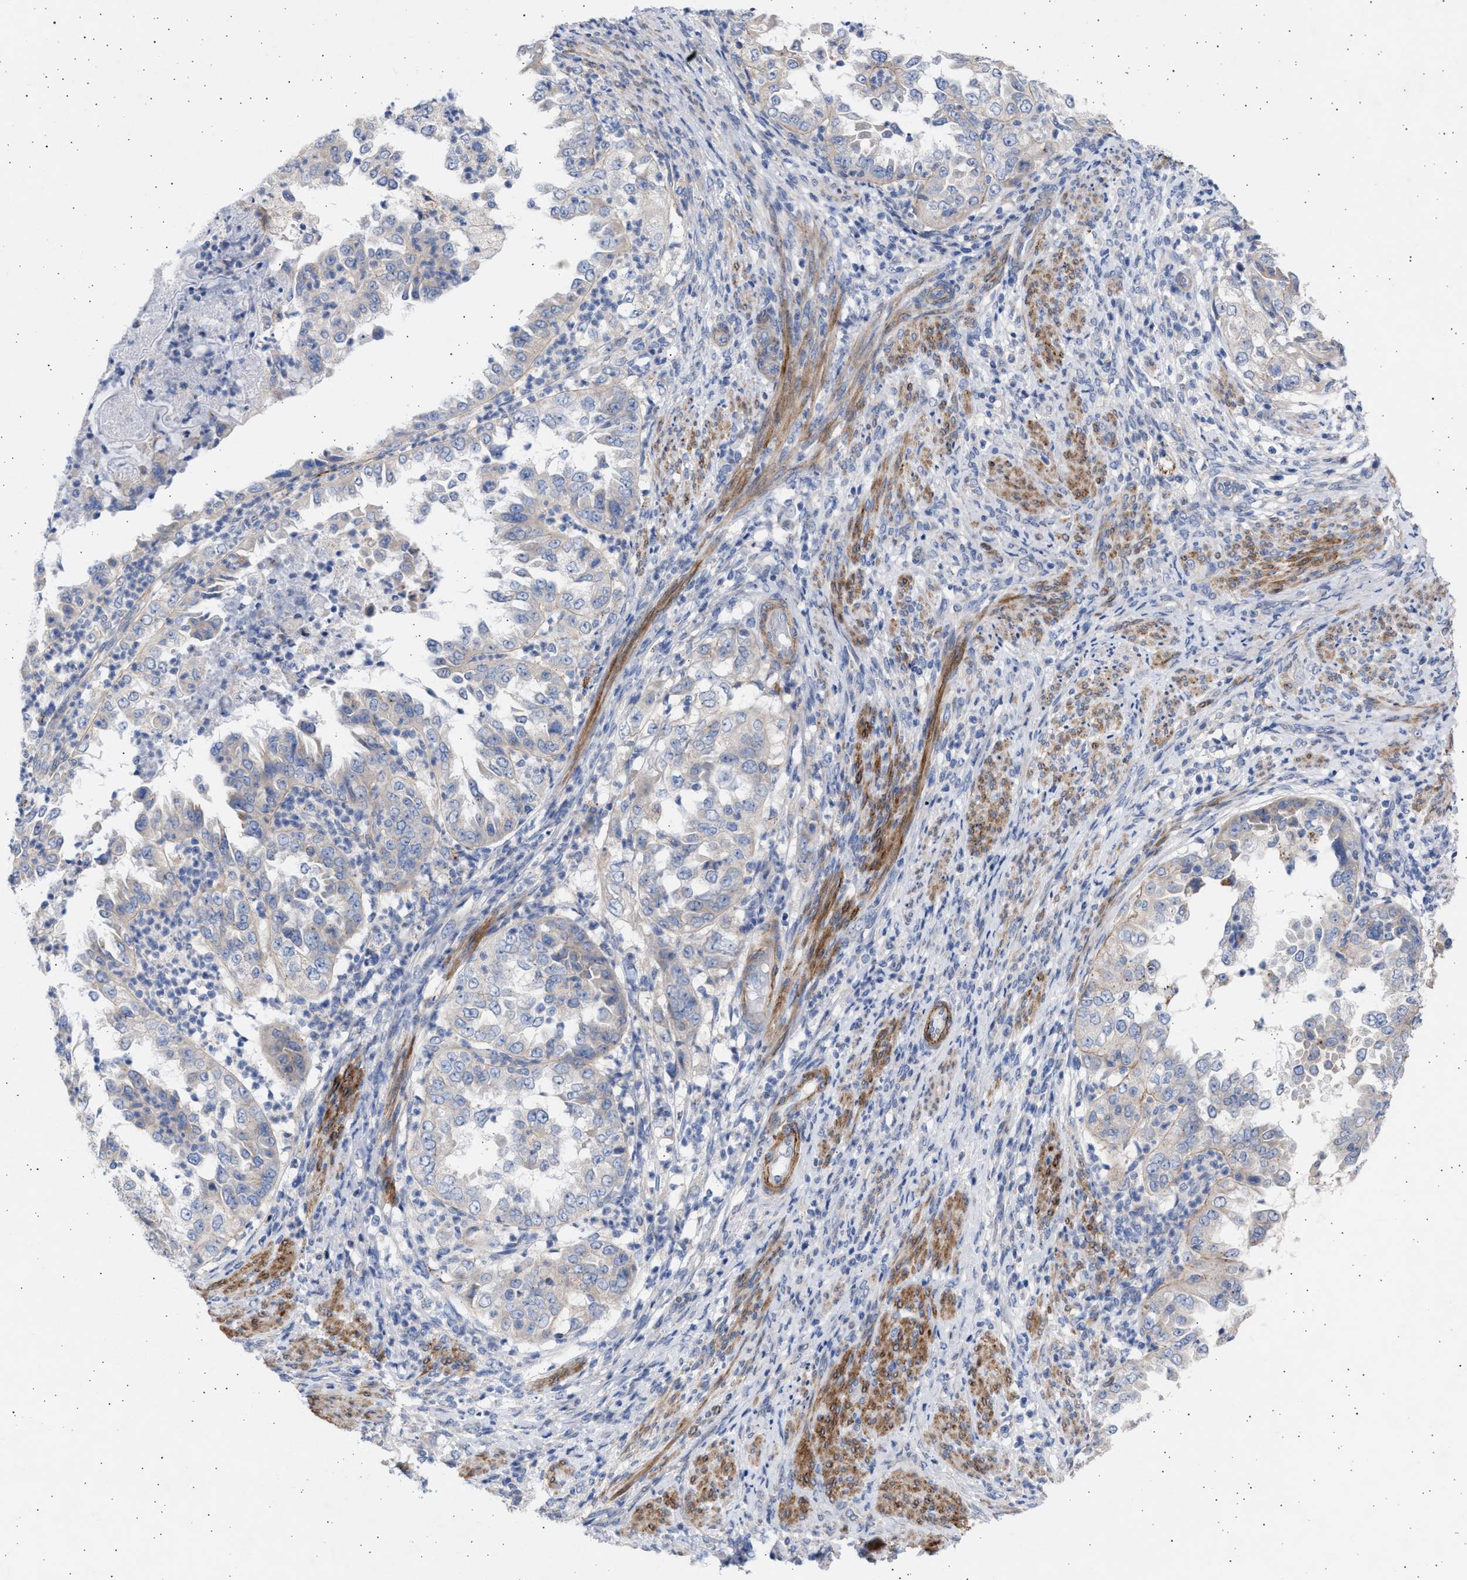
{"staining": {"intensity": "negative", "quantity": "none", "location": "none"}, "tissue": "endometrial cancer", "cell_type": "Tumor cells", "image_type": "cancer", "snomed": [{"axis": "morphology", "description": "Adenocarcinoma, NOS"}, {"axis": "topography", "description": "Endometrium"}], "caption": "Tumor cells show no significant protein expression in endometrial cancer (adenocarcinoma).", "gene": "NBR1", "patient": {"sex": "female", "age": 85}}